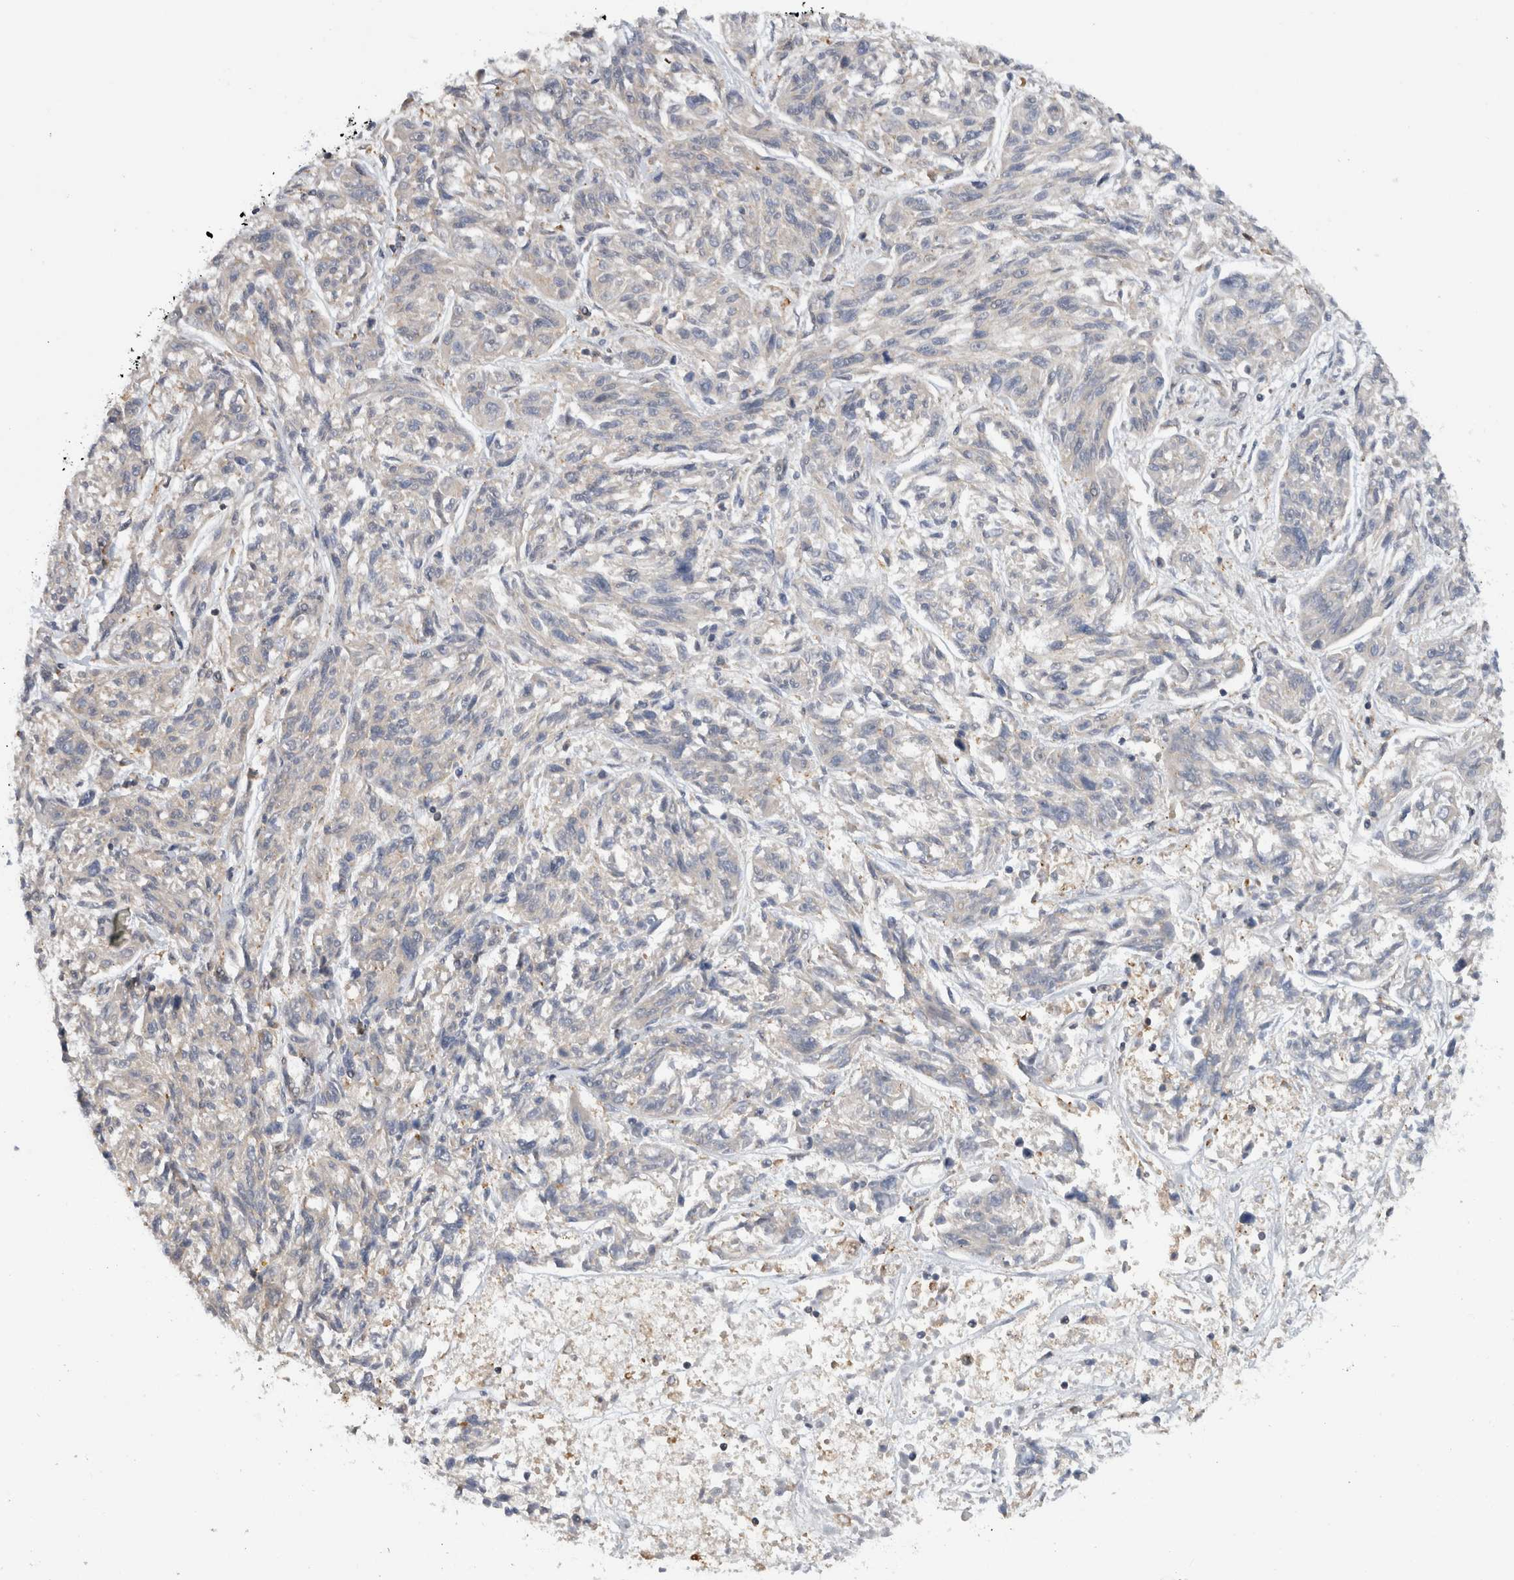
{"staining": {"intensity": "negative", "quantity": "none", "location": "none"}, "tissue": "melanoma", "cell_type": "Tumor cells", "image_type": "cancer", "snomed": [{"axis": "morphology", "description": "Malignant melanoma, NOS"}, {"axis": "topography", "description": "Skin"}], "caption": "The photomicrograph exhibits no significant staining in tumor cells of melanoma. (Stains: DAB (3,3'-diaminobenzidine) immunohistochemistry with hematoxylin counter stain, Microscopy: brightfield microscopy at high magnification).", "gene": "PARP6", "patient": {"sex": "male", "age": 53}}